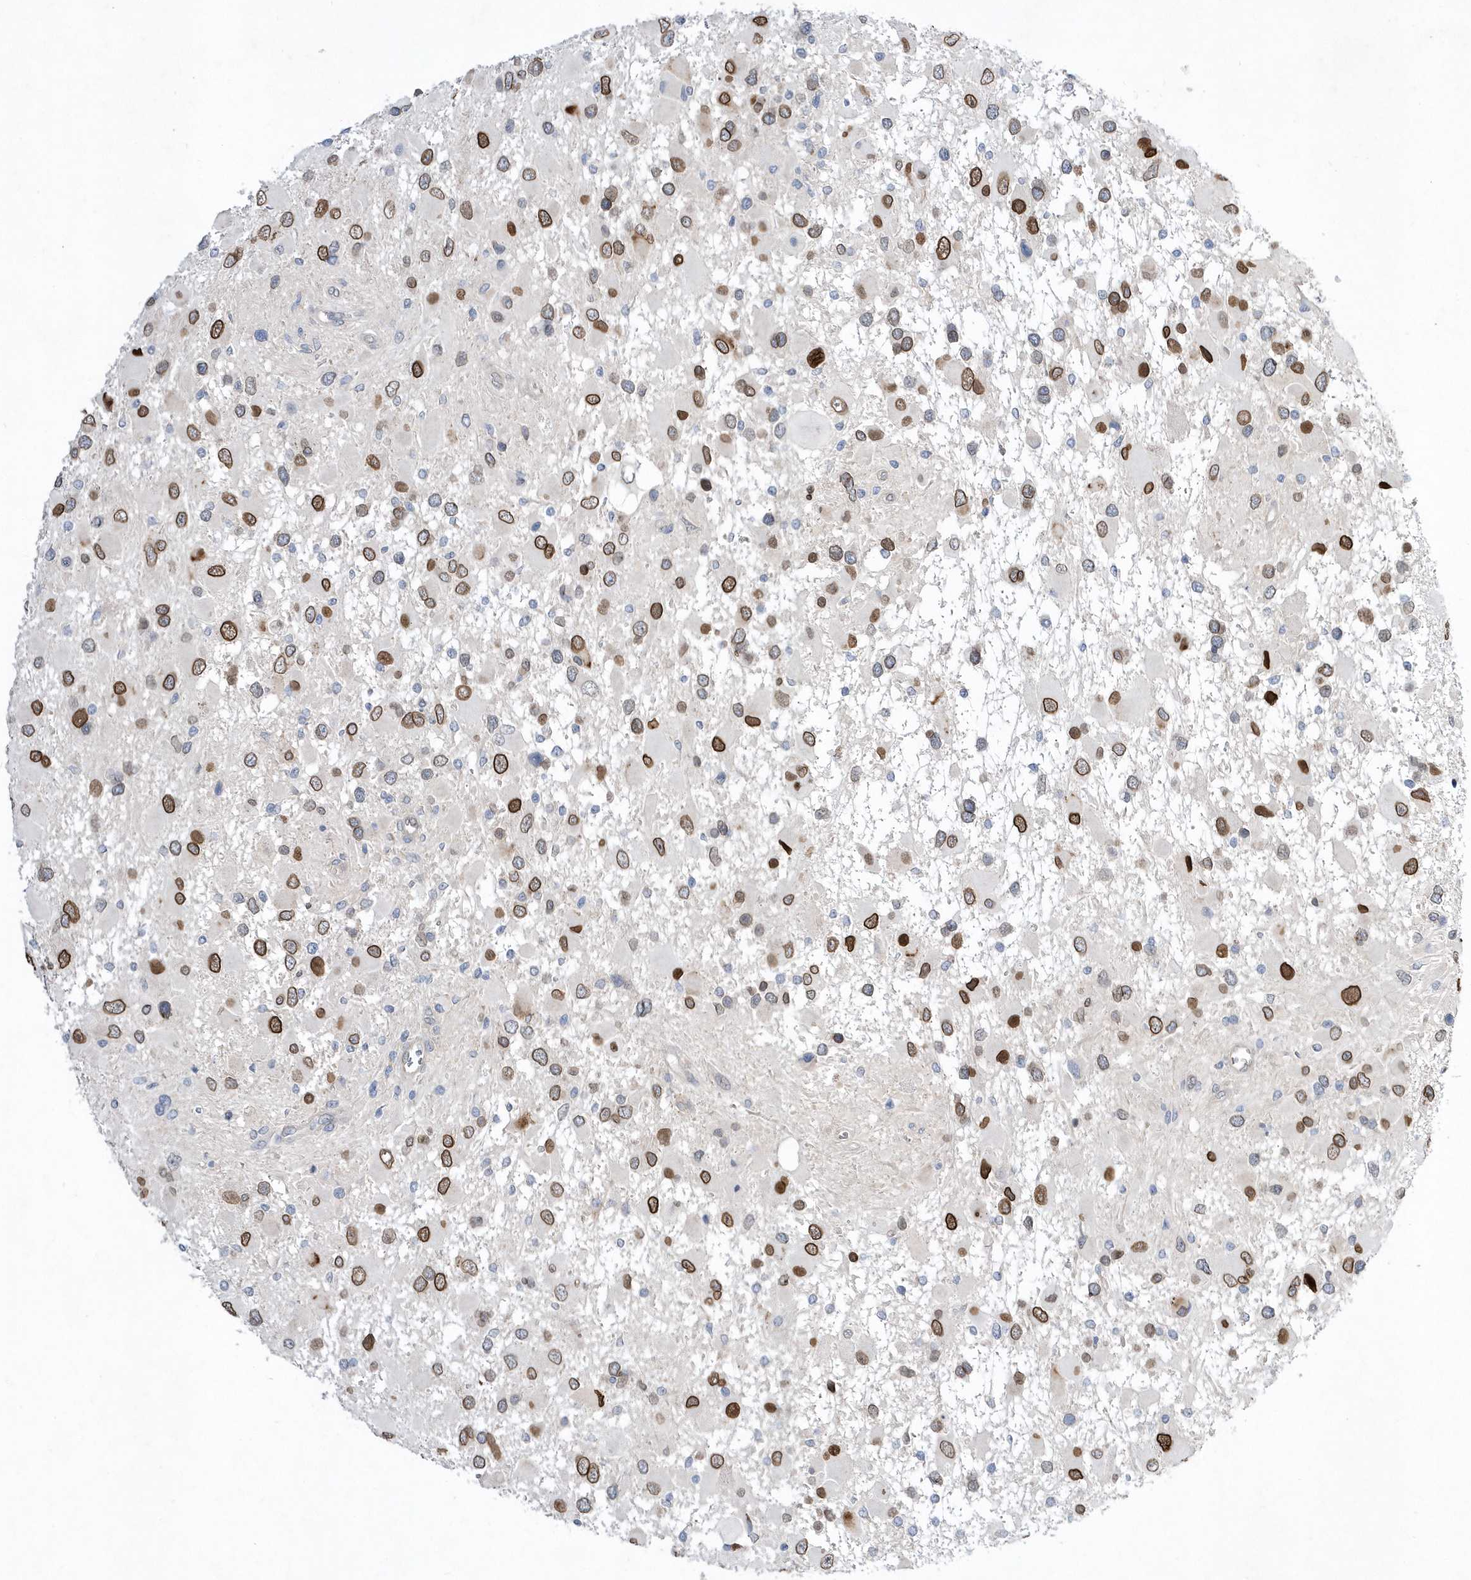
{"staining": {"intensity": "moderate", "quantity": ">75%", "location": "cytoplasmic/membranous,nuclear"}, "tissue": "glioma", "cell_type": "Tumor cells", "image_type": "cancer", "snomed": [{"axis": "morphology", "description": "Glioma, malignant, High grade"}, {"axis": "topography", "description": "Brain"}], "caption": "Approximately >75% of tumor cells in human malignant high-grade glioma show moderate cytoplasmic/membranous and nuclear protein expression as visualized by brown immunohistochemical staining.", "gene": "ZNF875", "patient": {"sex": "male", "age": 53}}